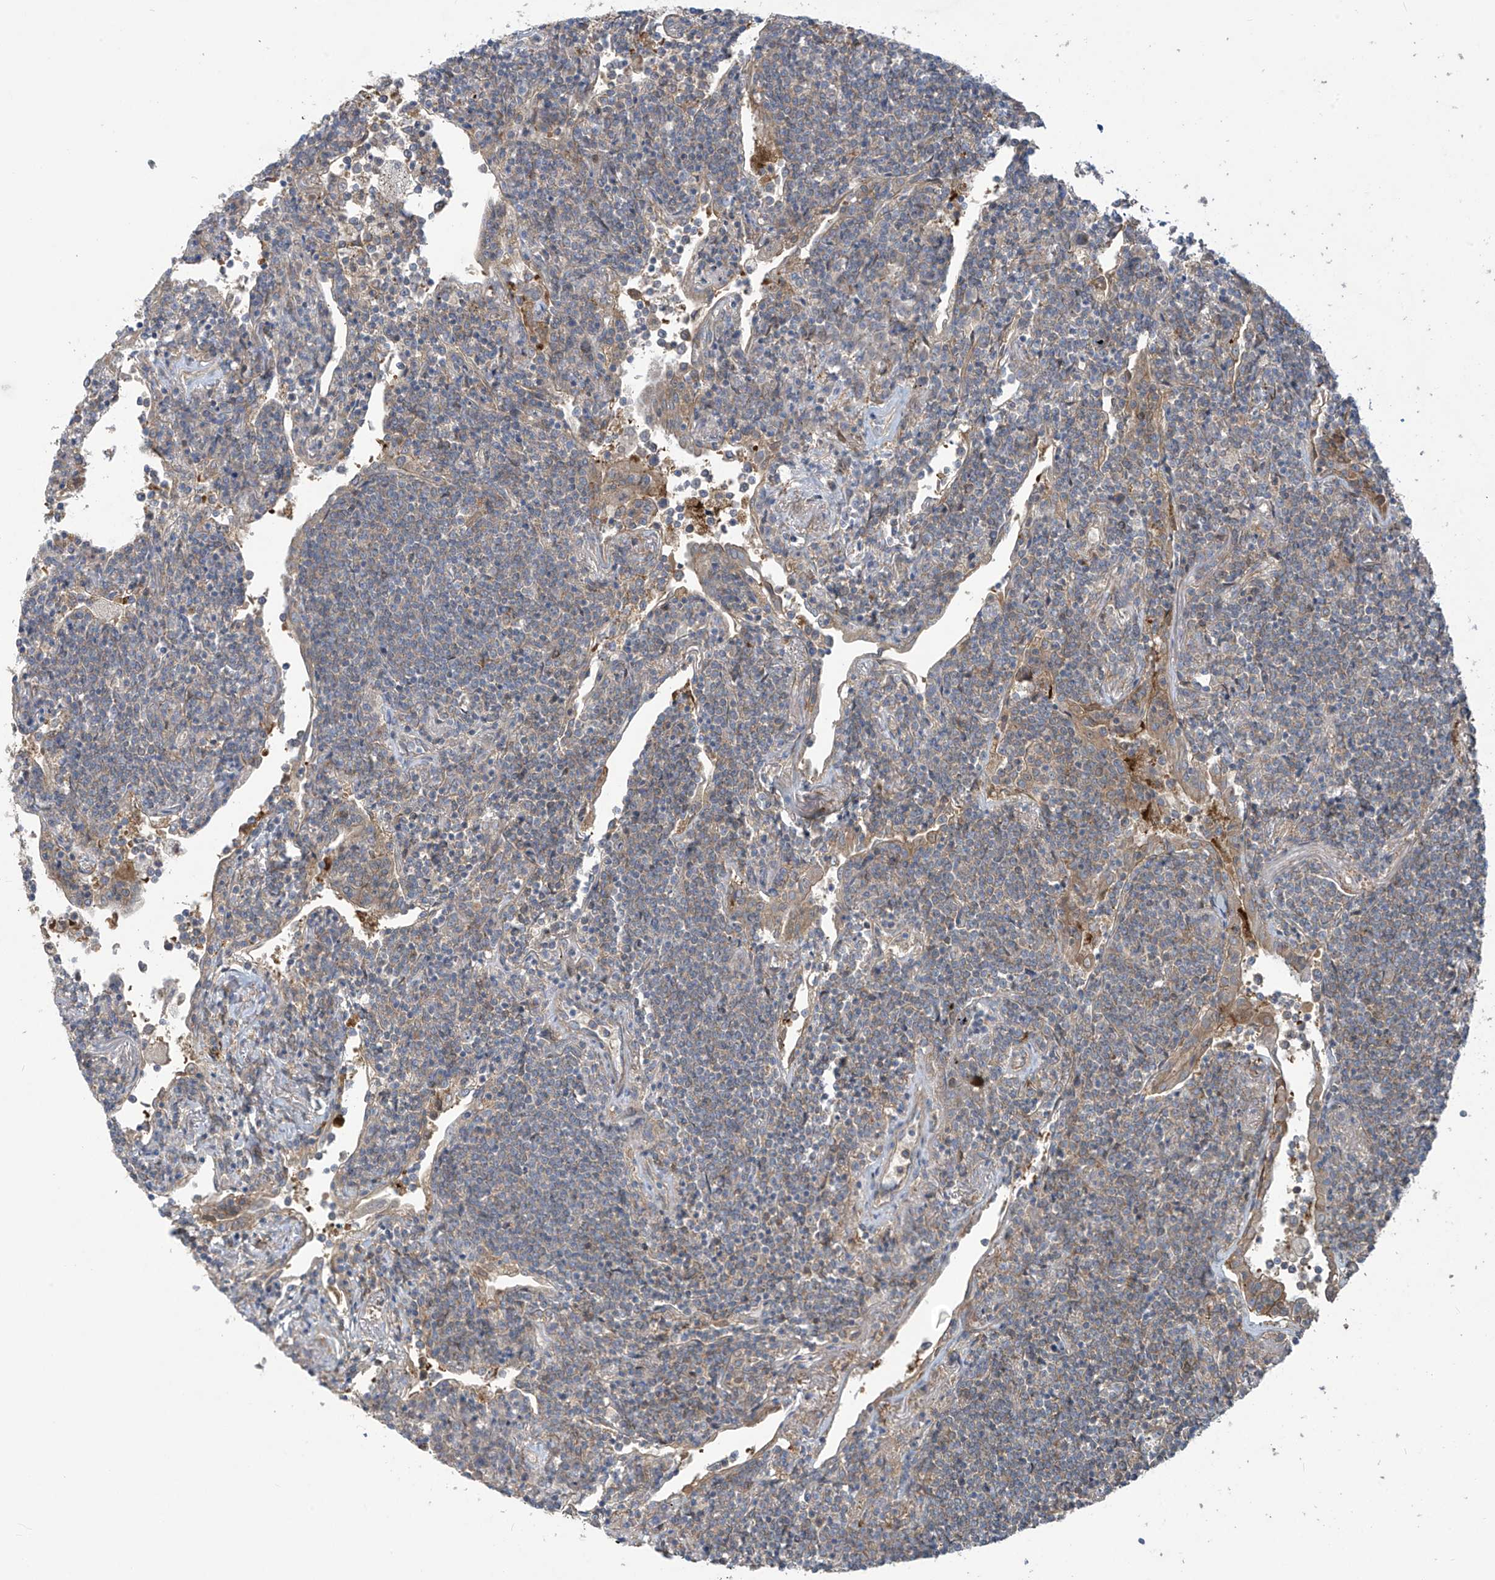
{"staining": {"intensity": "weak", "quantity": "25%-75%", "location": "cytoplasmic/membranous"}, "tissue": "lymphoma", "cell_type": "Tumor cells", "image_type": "cancer", "snomed": [{"axis": "morphology", "description": "Malignant lymphoma, non-Hodgkin's type, Low grade"}, {"axis": "topography", "description": "Lung"}], "caption": "This is an image of IHC staining of lymphoma, which shows weak expression in the cytoplasmic/membranous of tumor cells.", "gene": "ADI1", "patient": {"sex": "female", "age": 71}}